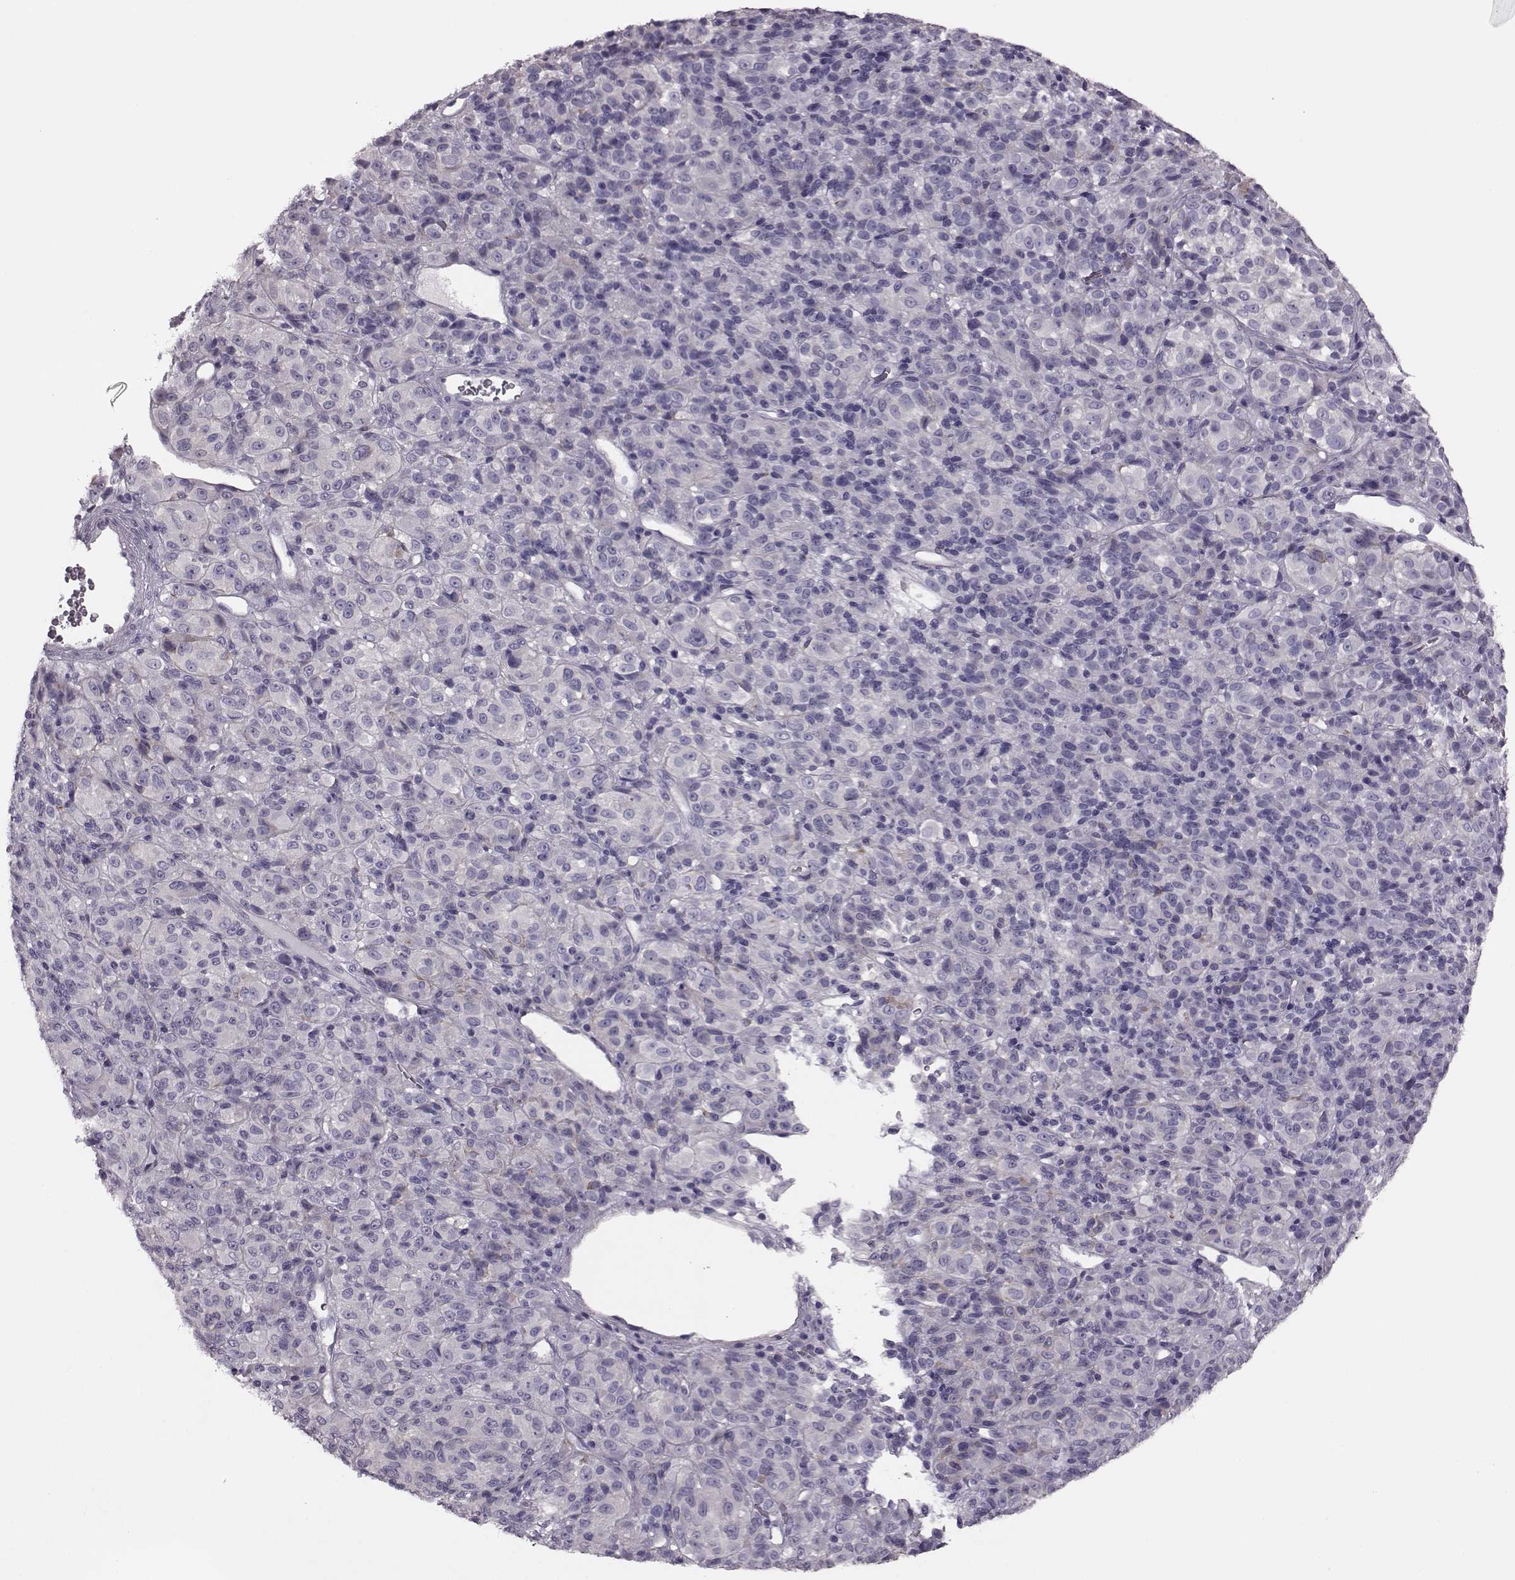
{"staining": {"intensity": "negative", "quantity": "none", "location": "none"}, "tissue": "melanoma", "cell_type": "Tumor cells", "image_type": "cancer", "snomed": [{"axis": "morphology", "description": "Malignant melanoma, Metastatic site"}, {"axis": "topography", "description": "Brain"}], "caption": "Protein analysis of melanoma reveals no significant expression in tumor cells.", "gene": "SNTG1", "patient": {"sex": "female", "age": 56}}